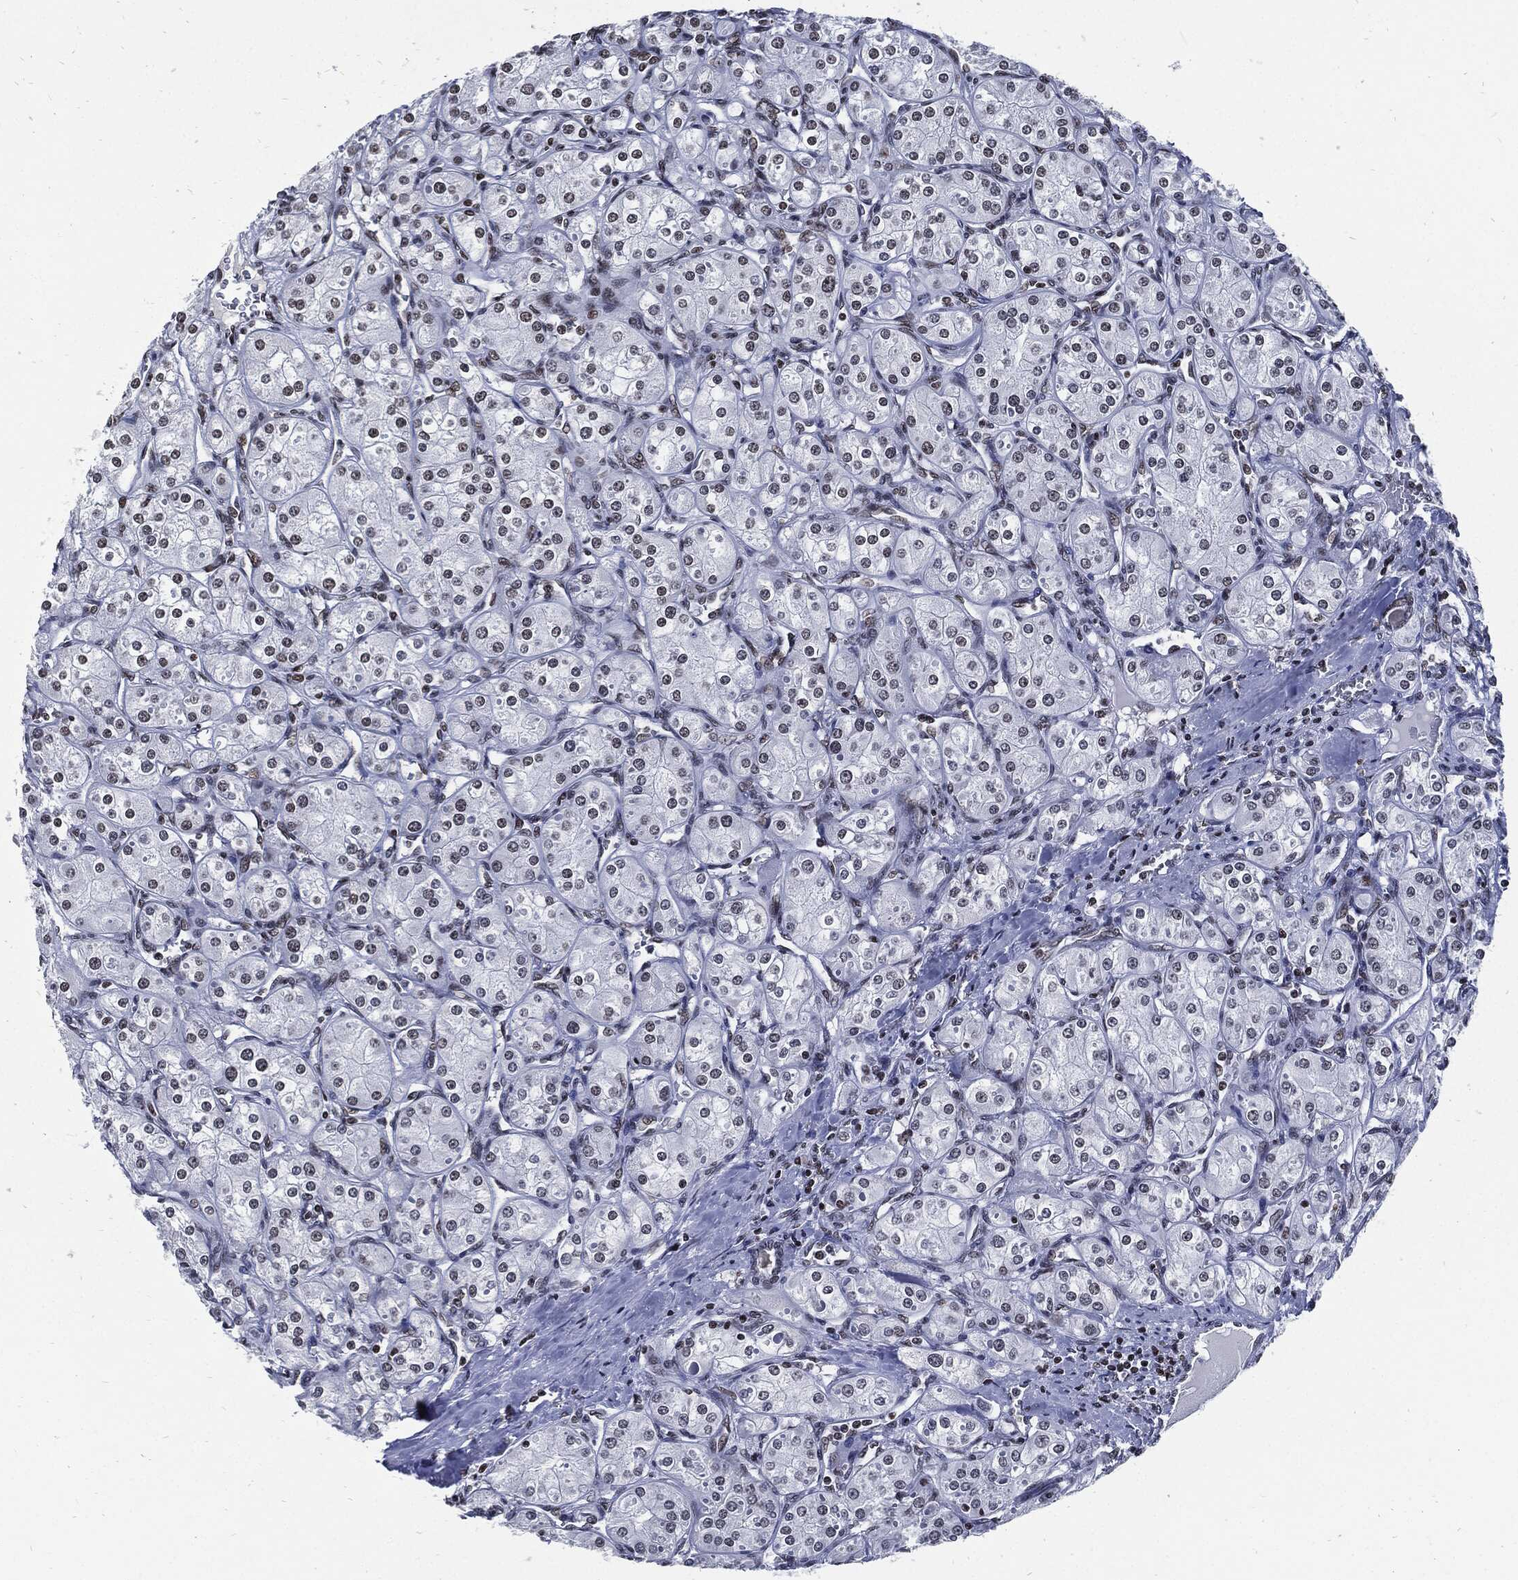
{"staining": {"intensity": "weak", "quantity": "<25%", "location": "nuclear"}, "tissue": "renal cancer", "cell_type": "Tumor cells", "image_type": "cancer", "snomed": [{"axis": "morphology", "description": "Adenocarcinoma, NOS"}, {"axis": "topography", "description": "Kidney"}], "caption": "Image shows no protein staining in tumor cells of renal adenocarcinoma tissue.", "gene": "TERF2", "patient": {"sex": "male", "age": 77}}